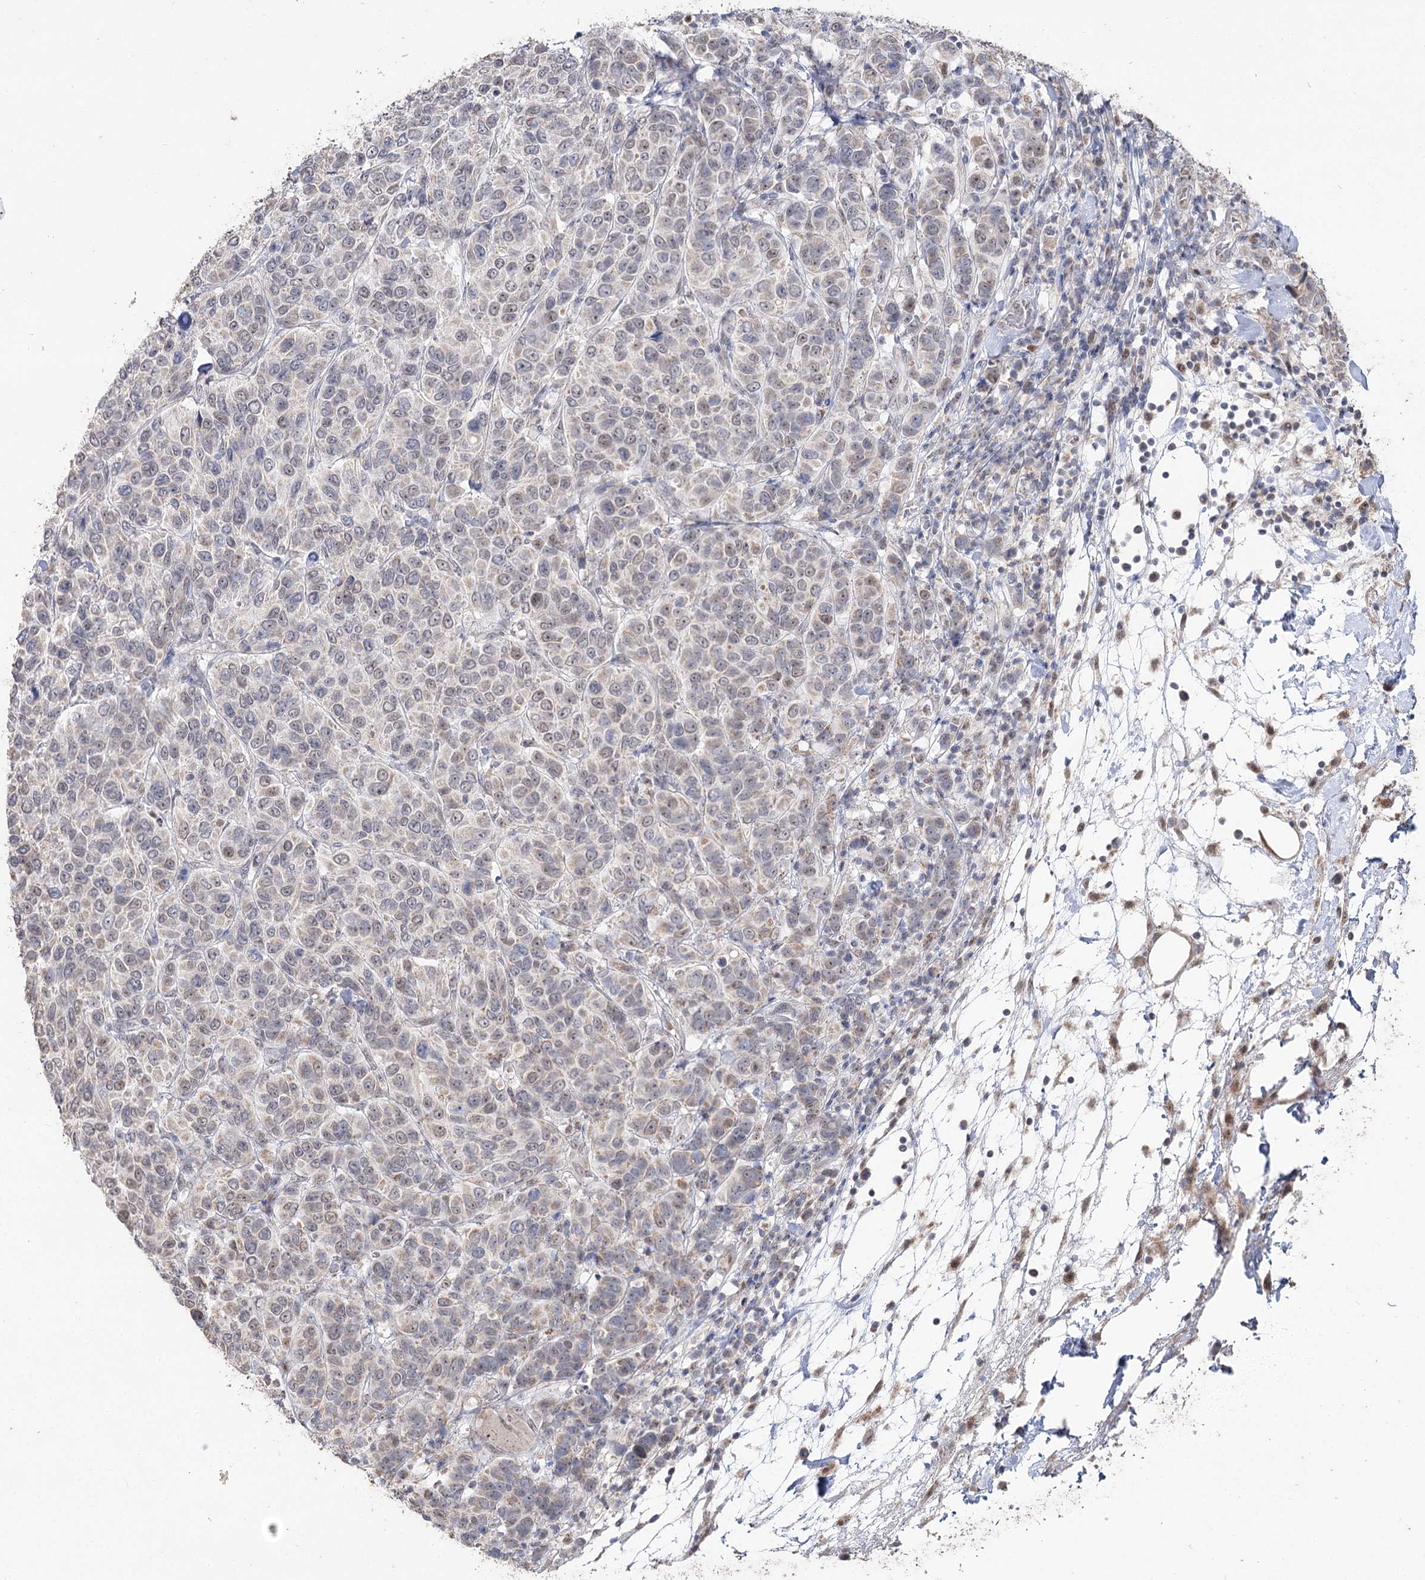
{"staining": {"intensity": "weak", "quantity": "<25%", "location": "cytoplasmic/membranous"}, "tissue": "breast cancer", "cell_type": "Tumor cells", "image_type": "cancer", "snomed": [{"axis": "morphology", "description": "Duct carcinoma"}, {"axis": "topography", "description": "Breast"}], "caption": "Tumor cells are negative for protein expression in human breast intraductal carcinoma.", "gene": "RUFY4", "patient": {"sex": "female", "age": 55}}